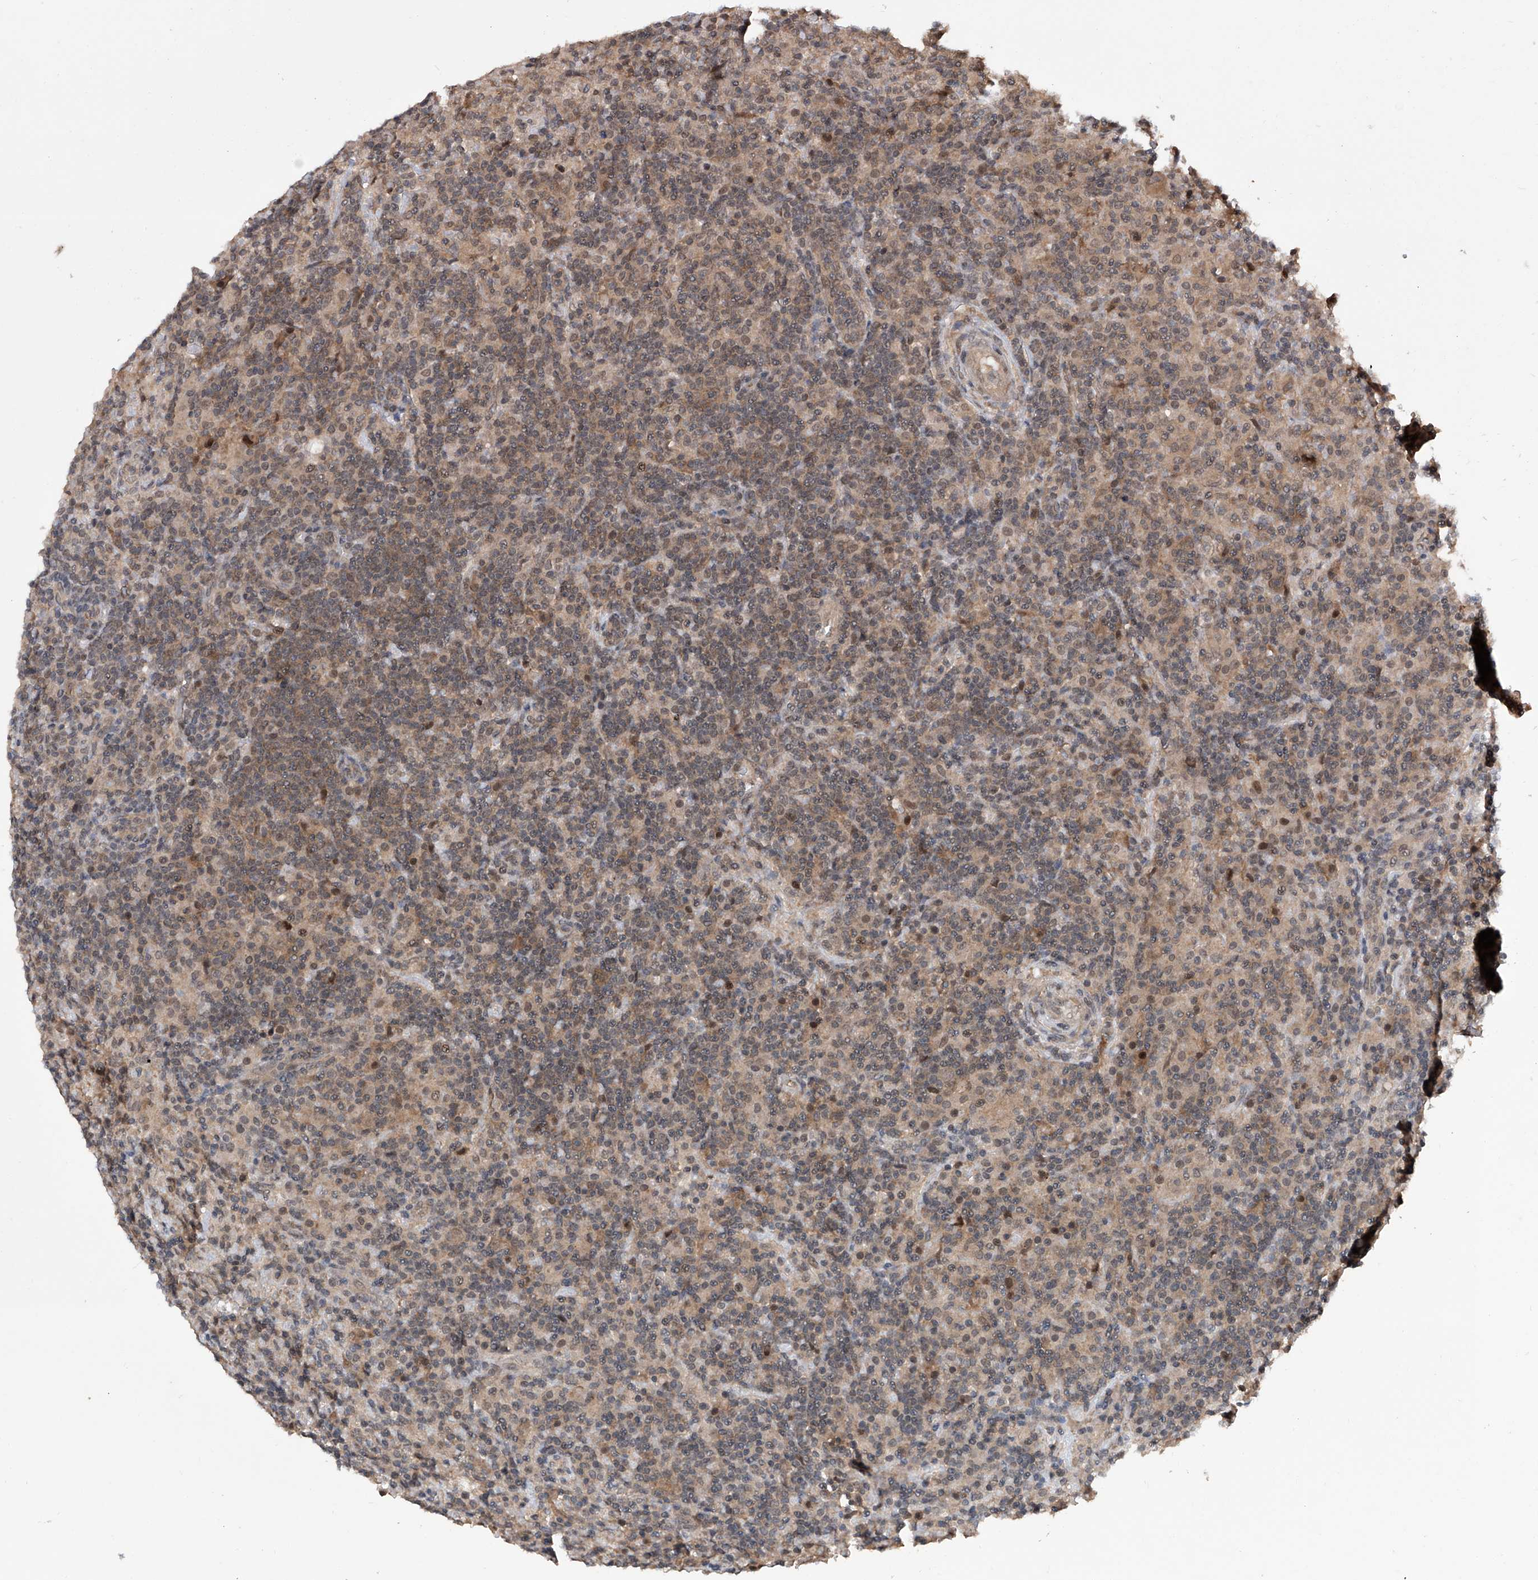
{"staining": {"intensity": "weak", "quantity": "25%-75%", "location": "cytoplasmic/membranous"}, "tissue": "lymphoma", "cell_type": "Tumor cells", "image_type": "cancer", "snomed": [{"axis": "morphology", "description": "Hodgkin's disease, NOS"}, {"axis": "topography", "description": "Lymph node"}], "caption": "Immunohistochemical staining of lymphoma demonstrates low levels of weak cytoplasmic/membranous expression in about 25%-75% of tumor cells.", "gene": "LYSMD4", "patient": {"sex": "male", "age": 70}}